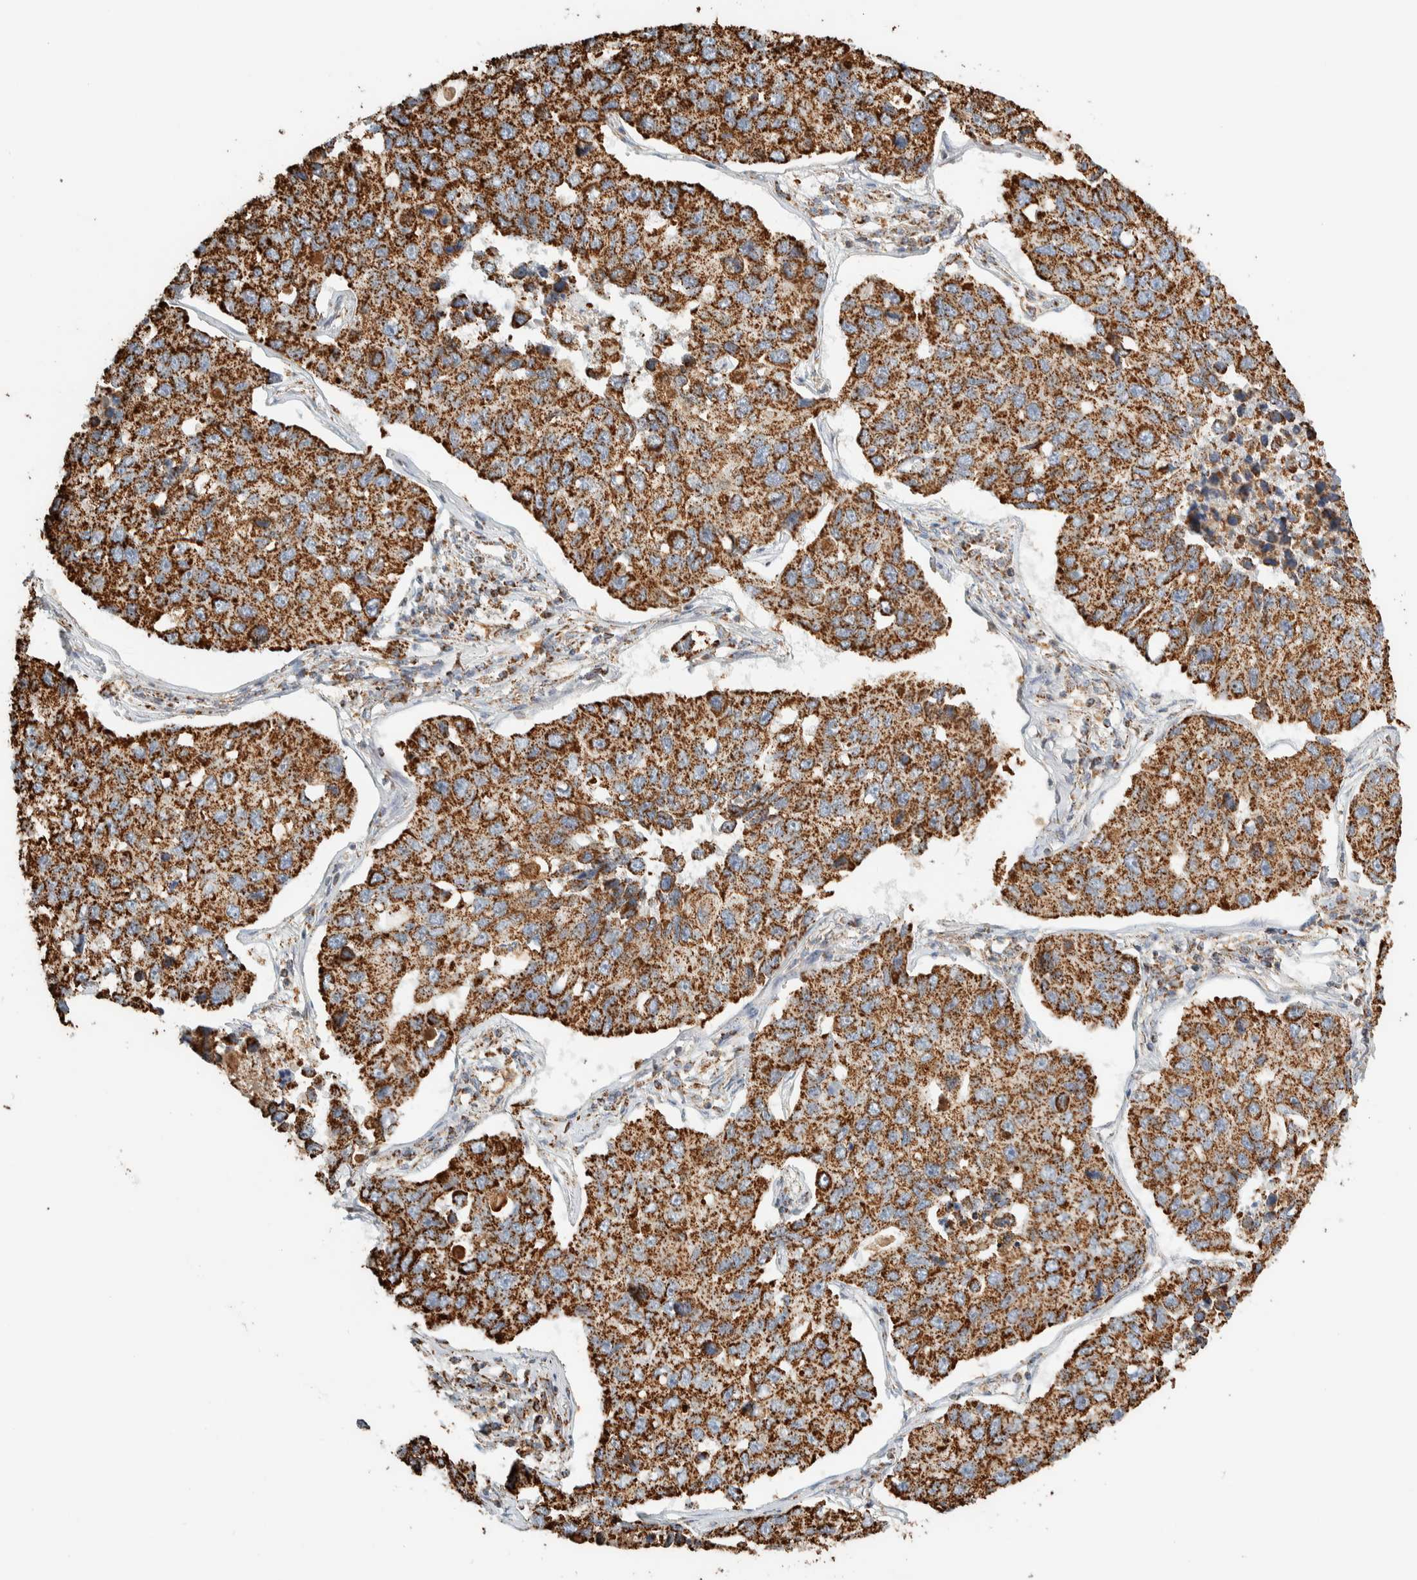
{"staining": {"intensity": "strong", "quantity": ">75%", "location": "cytoplasmic/membranous"}, "tissue": "lung cancer", "cell_type": "Tumor cells", "image_type": "cancer", "snomed": [{"axis": "morphology", "description": "Adenocarcinoma, NOS"}, {"axis": "topography", "description": "Lung"}], "caption": "Protein staining of lung cancer (adenocarcinoma) tissue demonstrates strong cytoplasmic/membranous positivity in about >75% of tumor cells.", "gene": "ZNF454", "patient": {"sex": "male", "age": 64}}